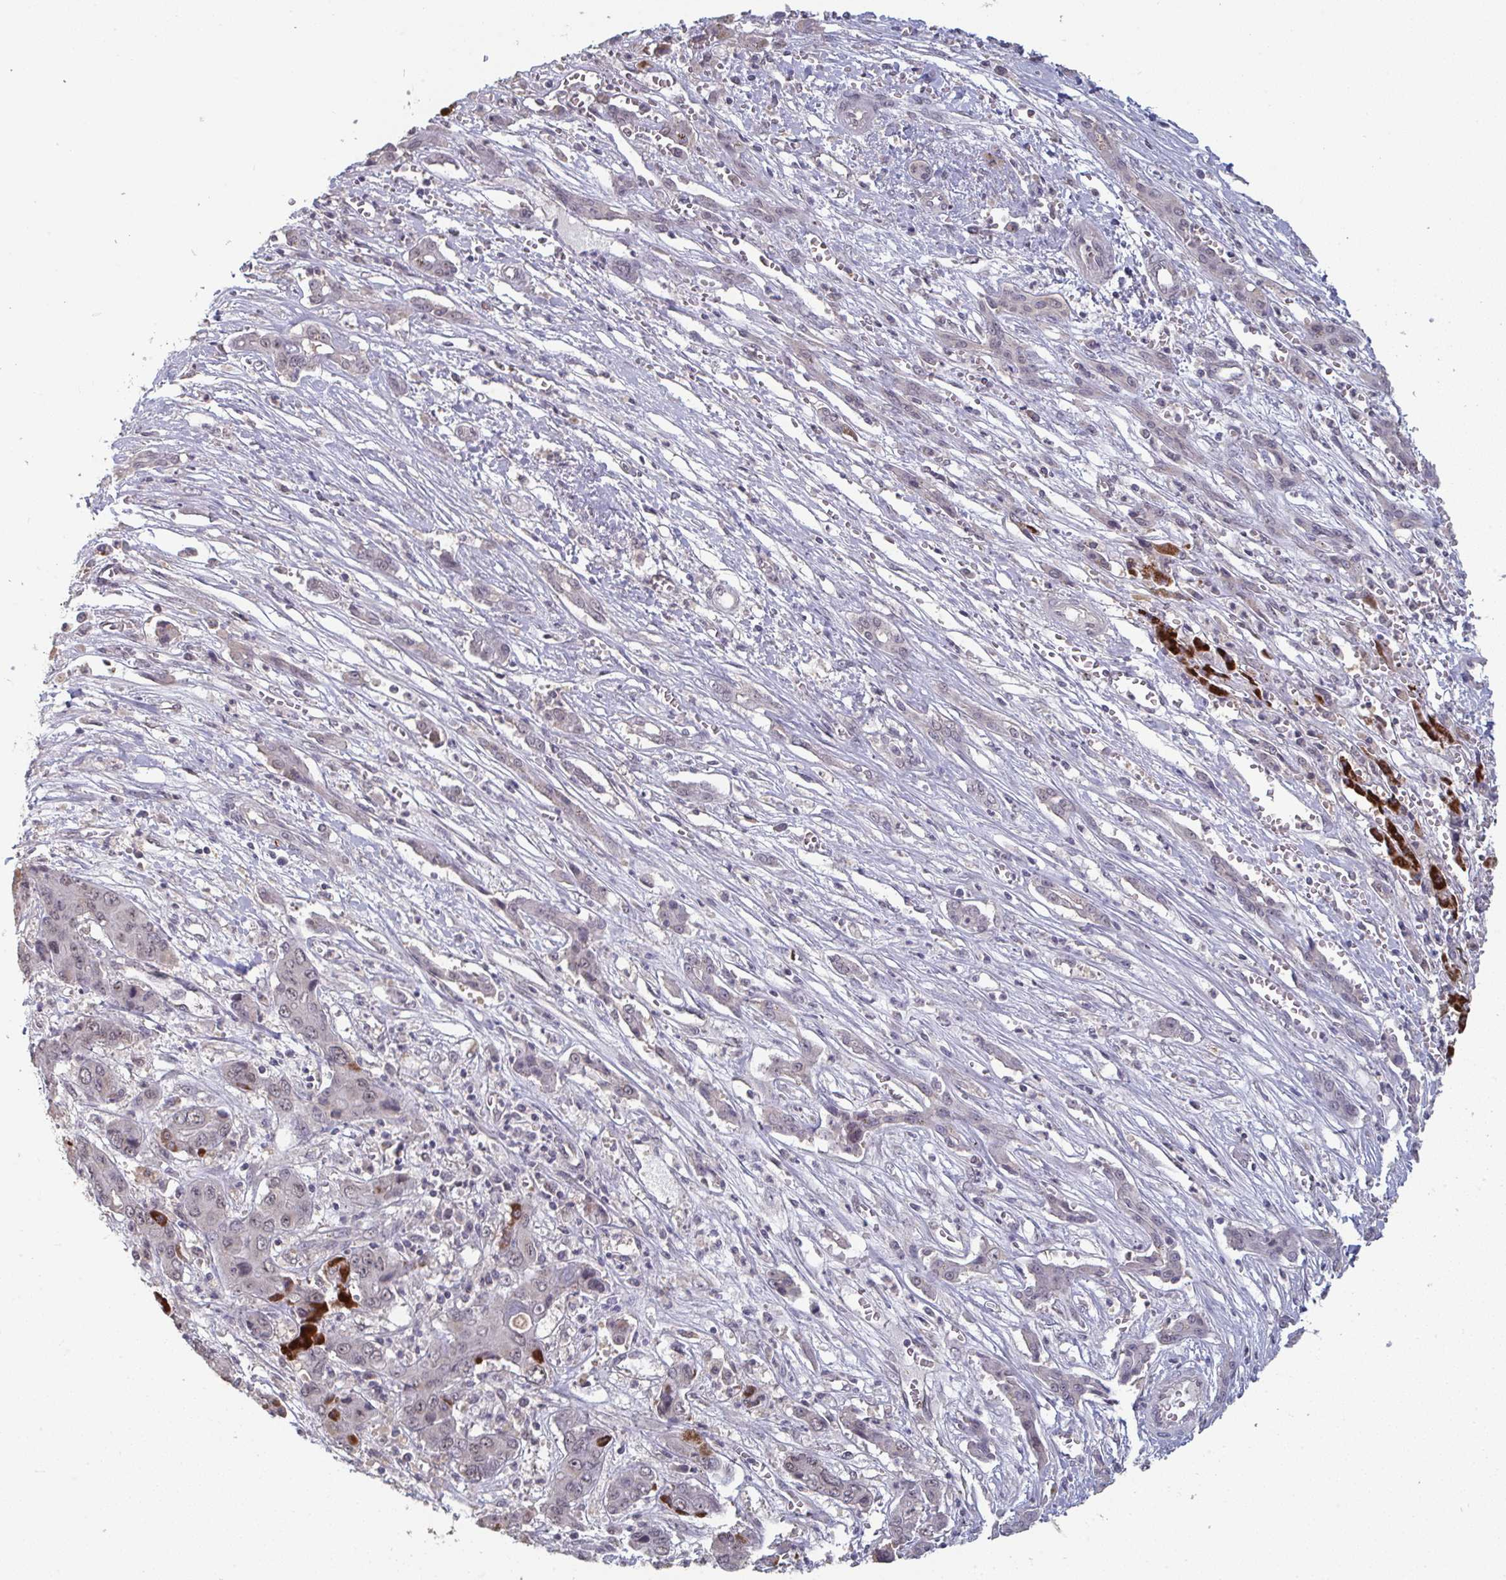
{"staining": {"intensity": "negative", "quantity": "none", "location": "none"}, "tissue": "liver cancer", "cell_type": "Tumor cells", "image_type": "cancer", "snomed": [{"axis": "morphology", "description": "Cholangiocarcinoma"}, {"axis": "topography", "description": "Liver"}], "caption": "The immunohistochemistry image has no significant positivity in tumor cells of liver cholangiocarcinoma tissue.", "gene": "LIX1", "patient": {"sex": "male", "age": 67}}